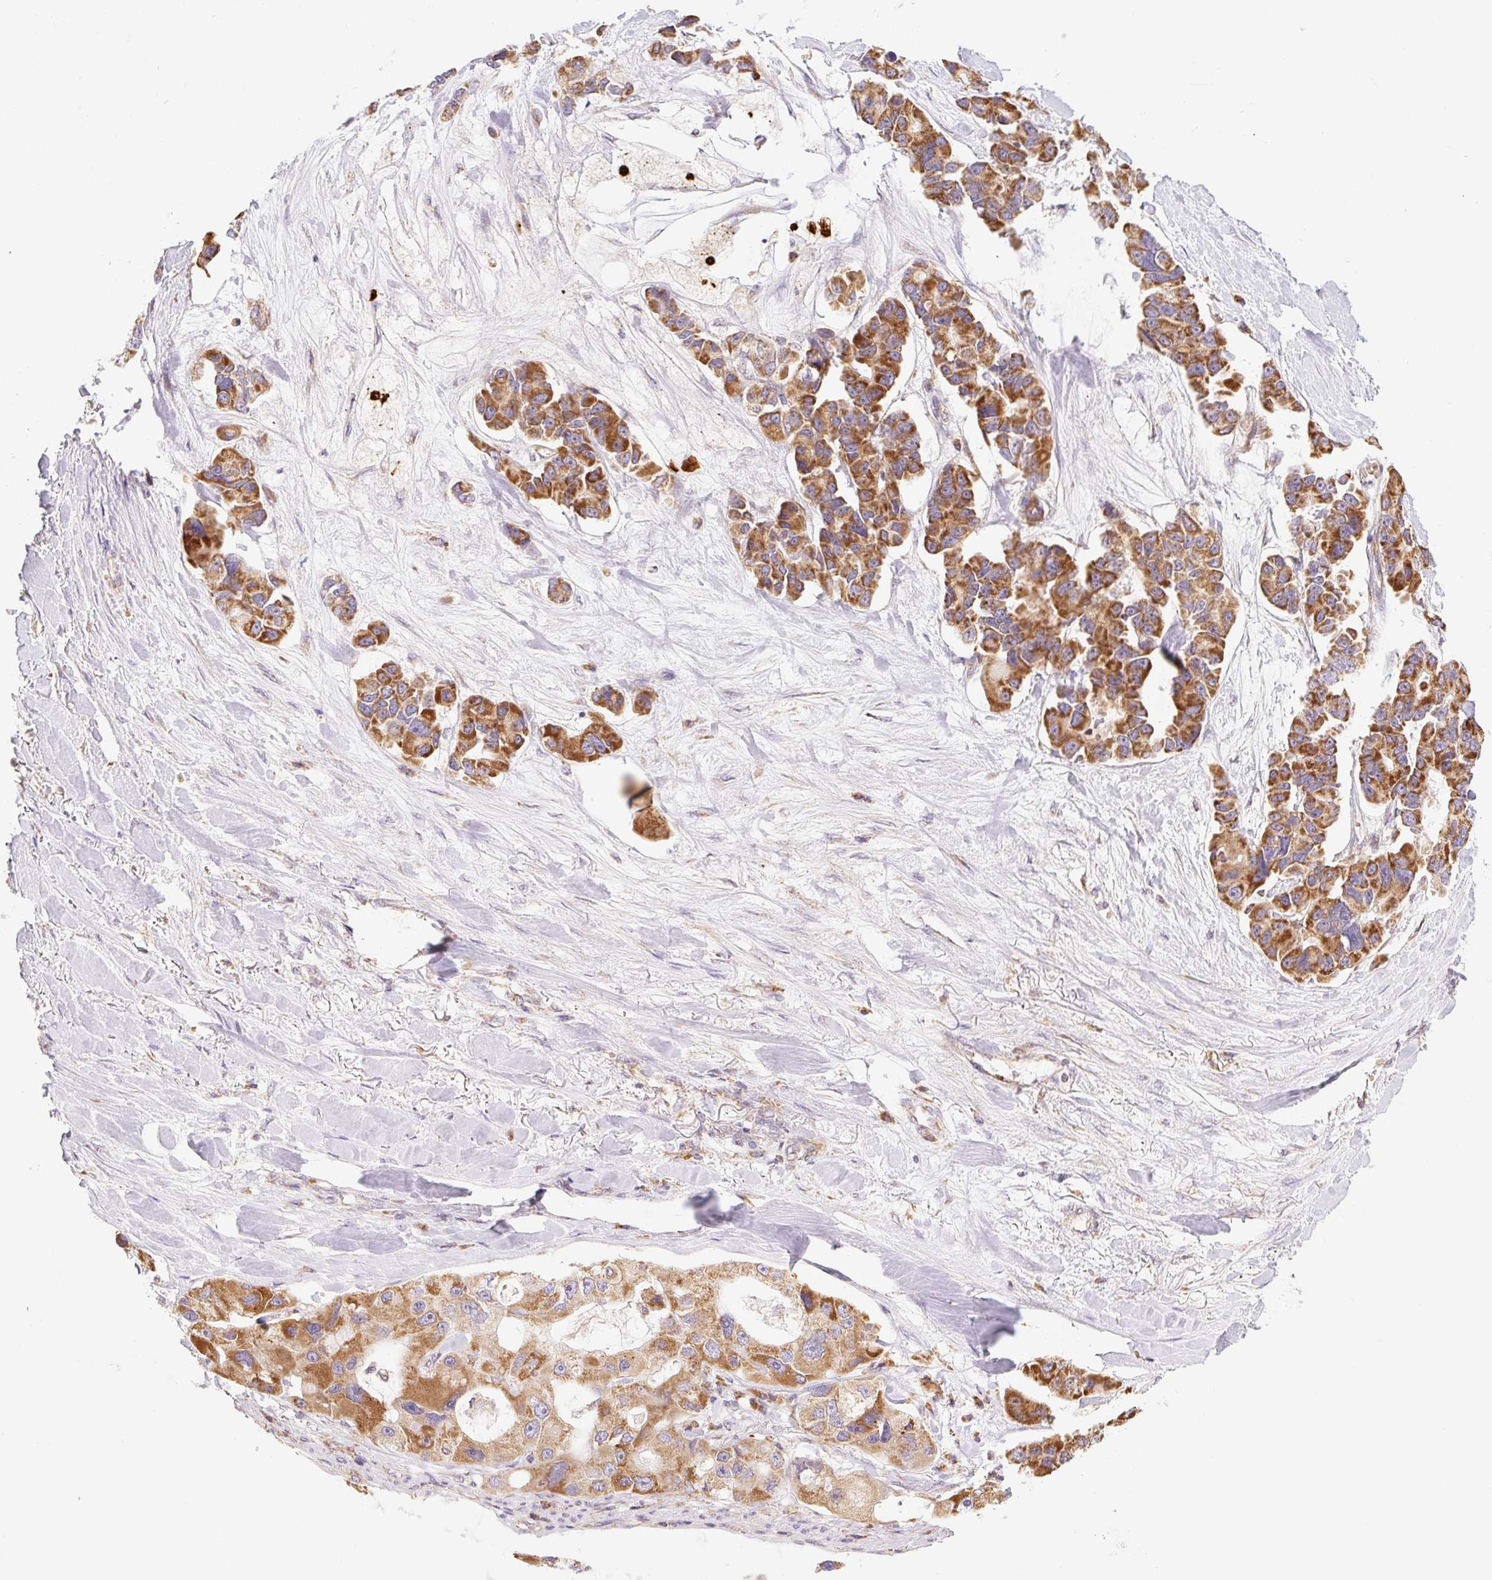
{"staining": {"intensity": "strong", "quantity": ">75%", "location": "cytoplasmic/membranous"}, "tissue": "lung cancer", "cell_type": "Tumor cells", "image_type": "cancer", "snomed": [{"axis": "morphology", "description": "Adenocarcinoma, NOS"}, {"axis": "topography", "description": "Lung"}], "caption": "High-magnification brightfield microscopy of adenocarcinoma (lung) stained with DAB (3,3'-diaminobenzidine) (brown) and counterstained with hematoxylin (blue). tumor cells exhibit strong cytoplasmic/membranous positivity is seen in about>75% of cells. (DAB (3,3'-diaminobenzidine) IHC, brown staining for protein, blue staining for nuclei).", "gene": "GOSR2", "patient": {"sex": "female", "age": 54}}